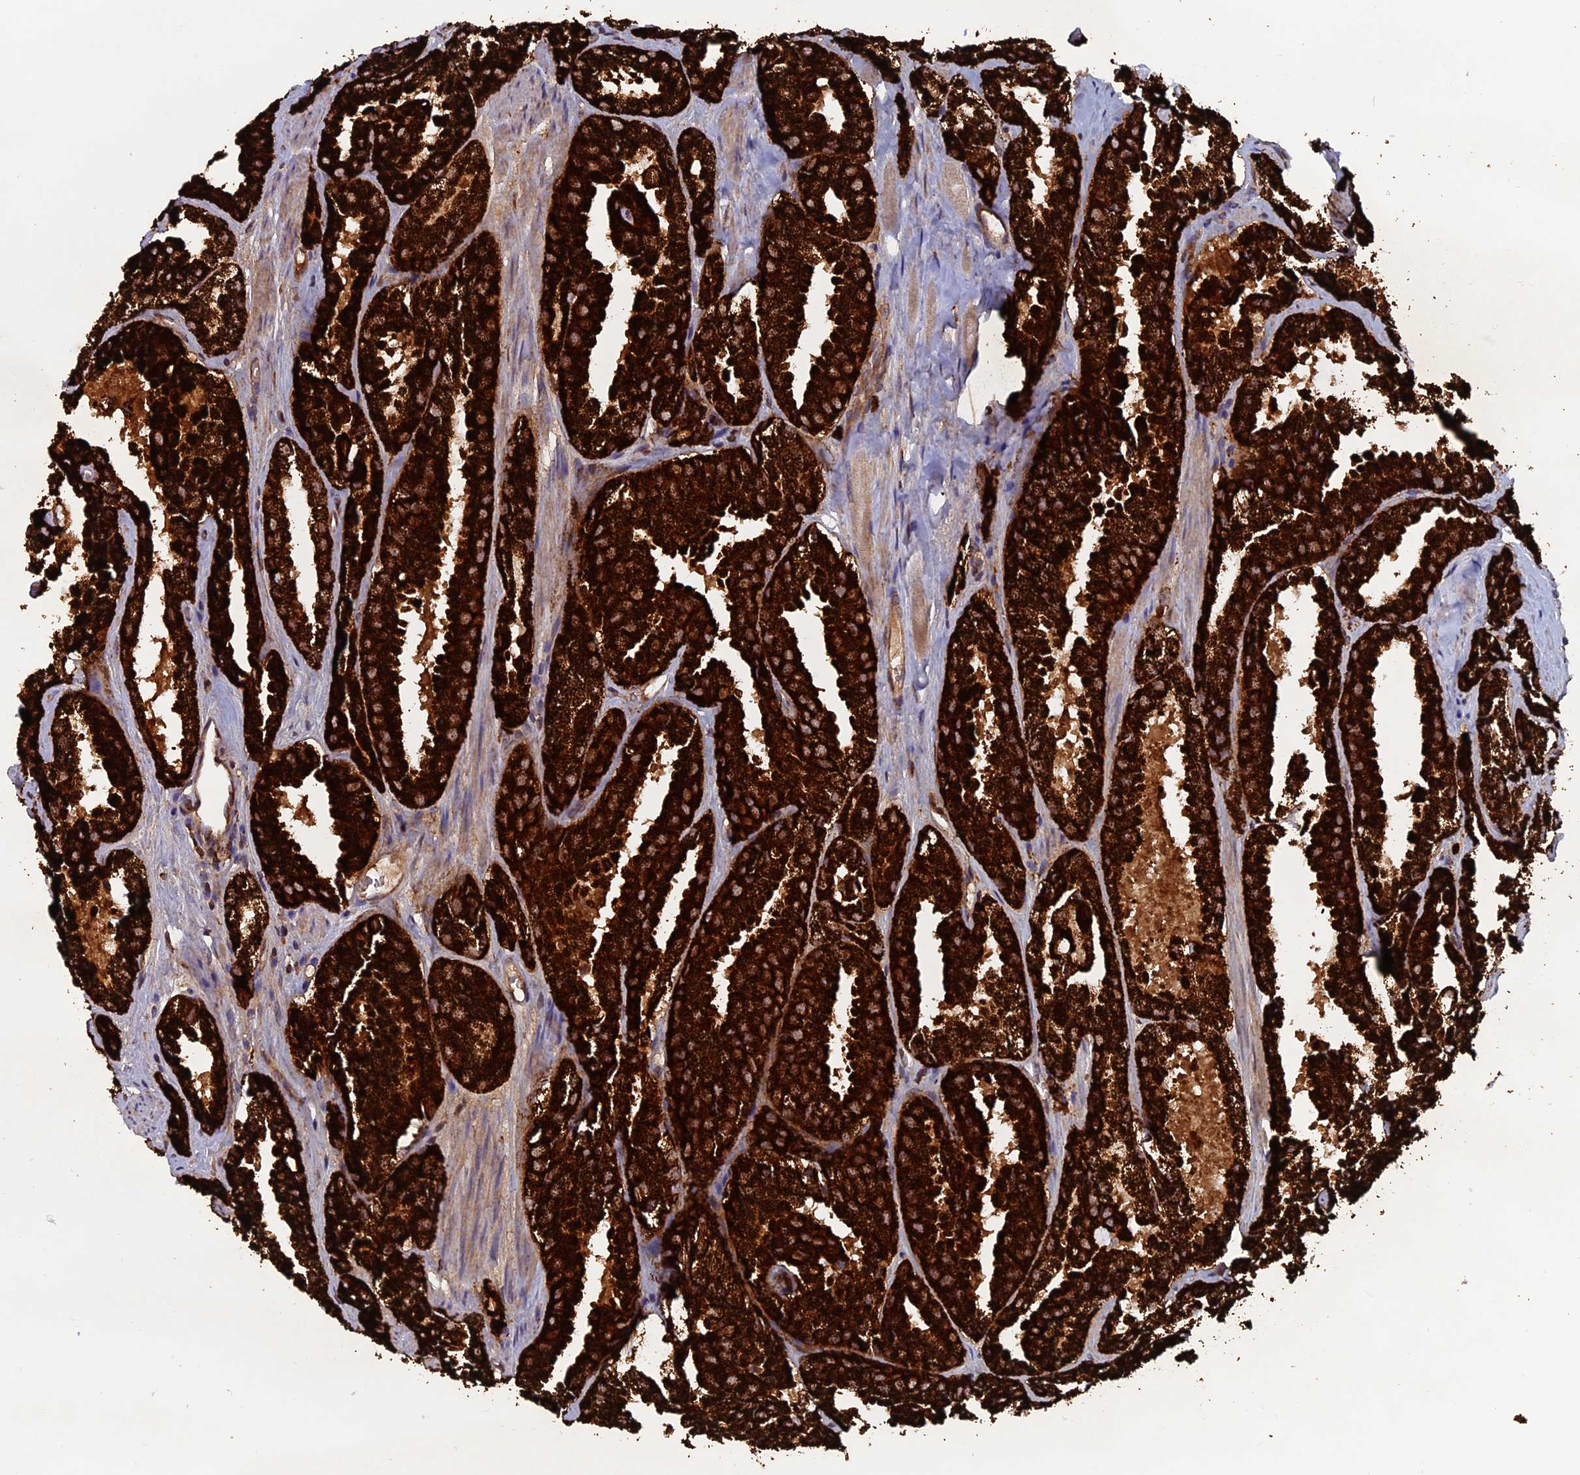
{"staining": {"intensity": "strong", "quantity": ">75%", "location": "cytoplasmic/membranous"}, "tissue": "prostate cancer", "cell_type": "Tumor cells", "image_type": "cancer", "snomed": [{"axis": "morphology", "description": "Adenocarcinoma, High grade"}, {"axis": "topography", "description": "Prostate"}], "caption": "Strong cytoplasmic/membranous positivity for a protein is seen in approximately >75% of tumor cells of prostate high-grade adenocarcinoma using immunohistochemistry (IHC).", "gene": "DTYMK", "patient": {"sex": "male", "age": 66}}